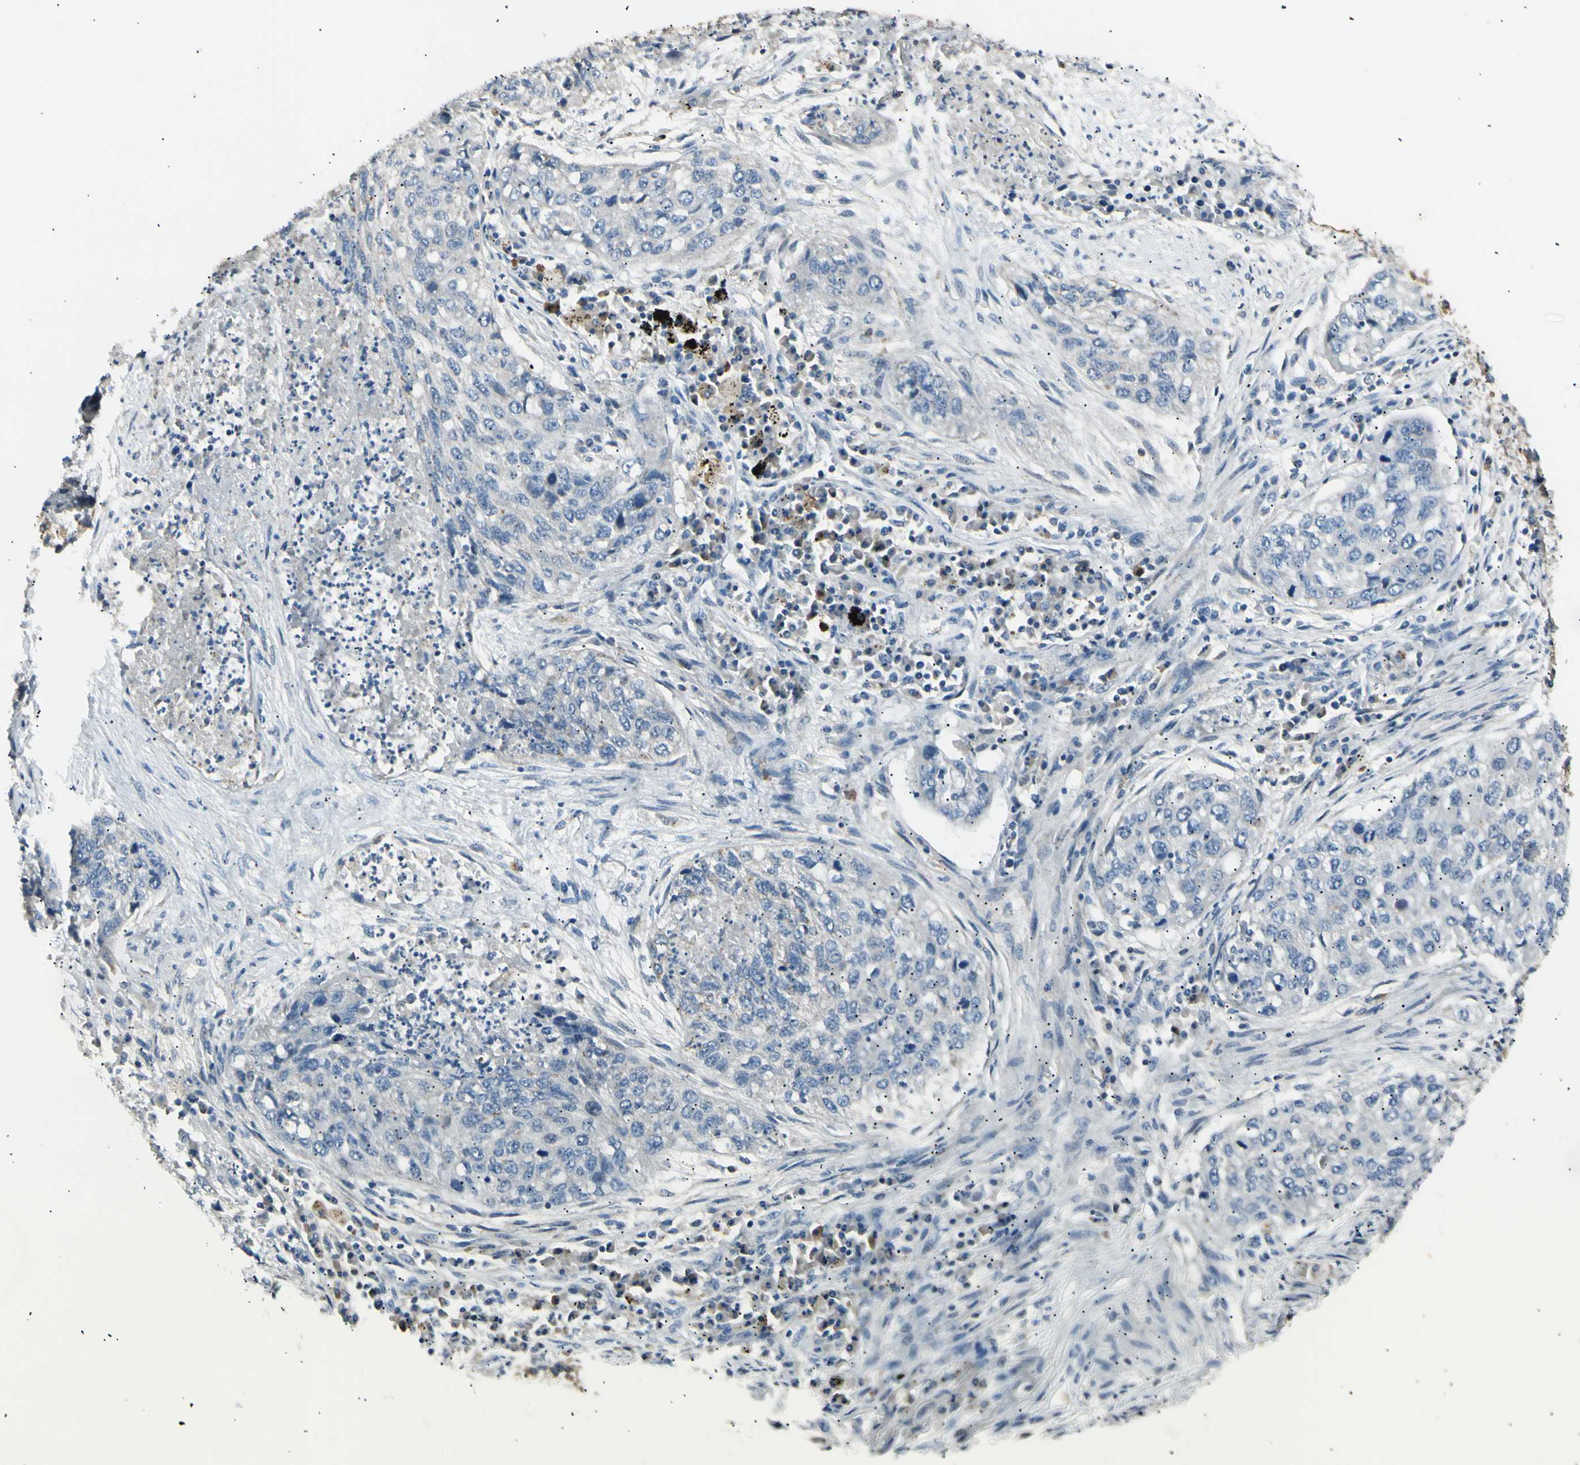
{"staining": {"intensity": "negative", "quantity": "none", "location": "none"}, "tissue": "lung cancer", "cell_type": "Tumor cells", "image_type": "cancer", "snomed": [{"axis": "morphology", "description": "Squamous cell carcinoma, NOS"}, {"axis": "topography", "description": "Lung"}], "caption": "DAB immunohistochemical staining of human lung squamous cell carcinoma demonstrates no significant expression in tumor cells.", "gene": "LHPP", "patient": {"sex": "female", "age": 63}}